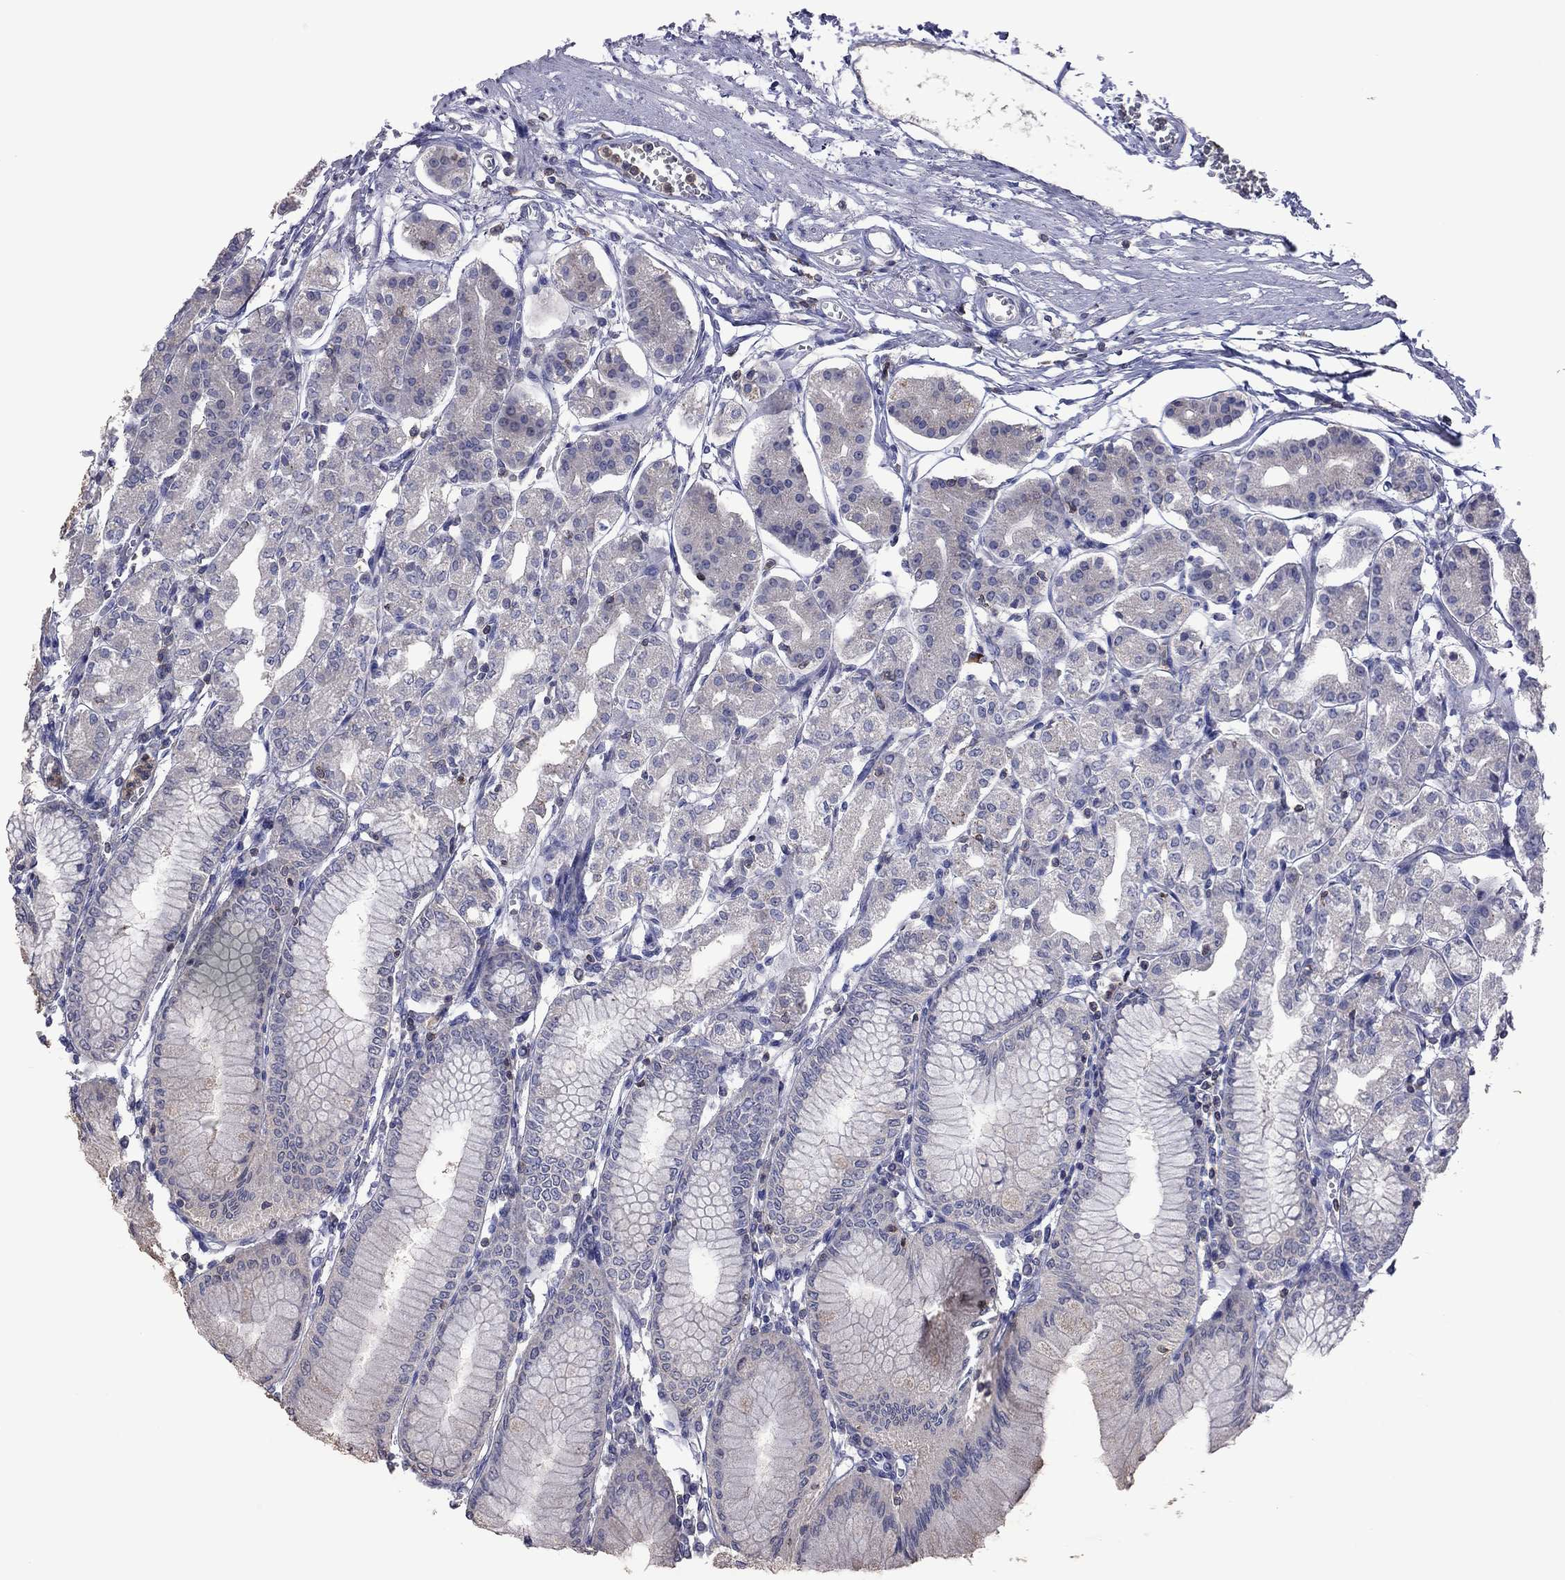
{"staining": {"intensity": "negative", "quantity": "none", "location": "none"}, "tissue": "stomach", "cell_type": "Glandular cells", "image_type": "normal", "snomed": [{"axis": "morphology", "description": "Normal tissue, NOS"}, {"axis": "topography", "description": "Skeletal muscle"}, {"axis": "topography", "description": "Stomach"}], "caption": "DAB (3,3'-diaminobenzidine) immunohistochemical staining of normal stomach exhibits no significant positivity in glandular cells.", "gene": "ENSG00000288520", "patient": {"sex": "female", "age": 57}}